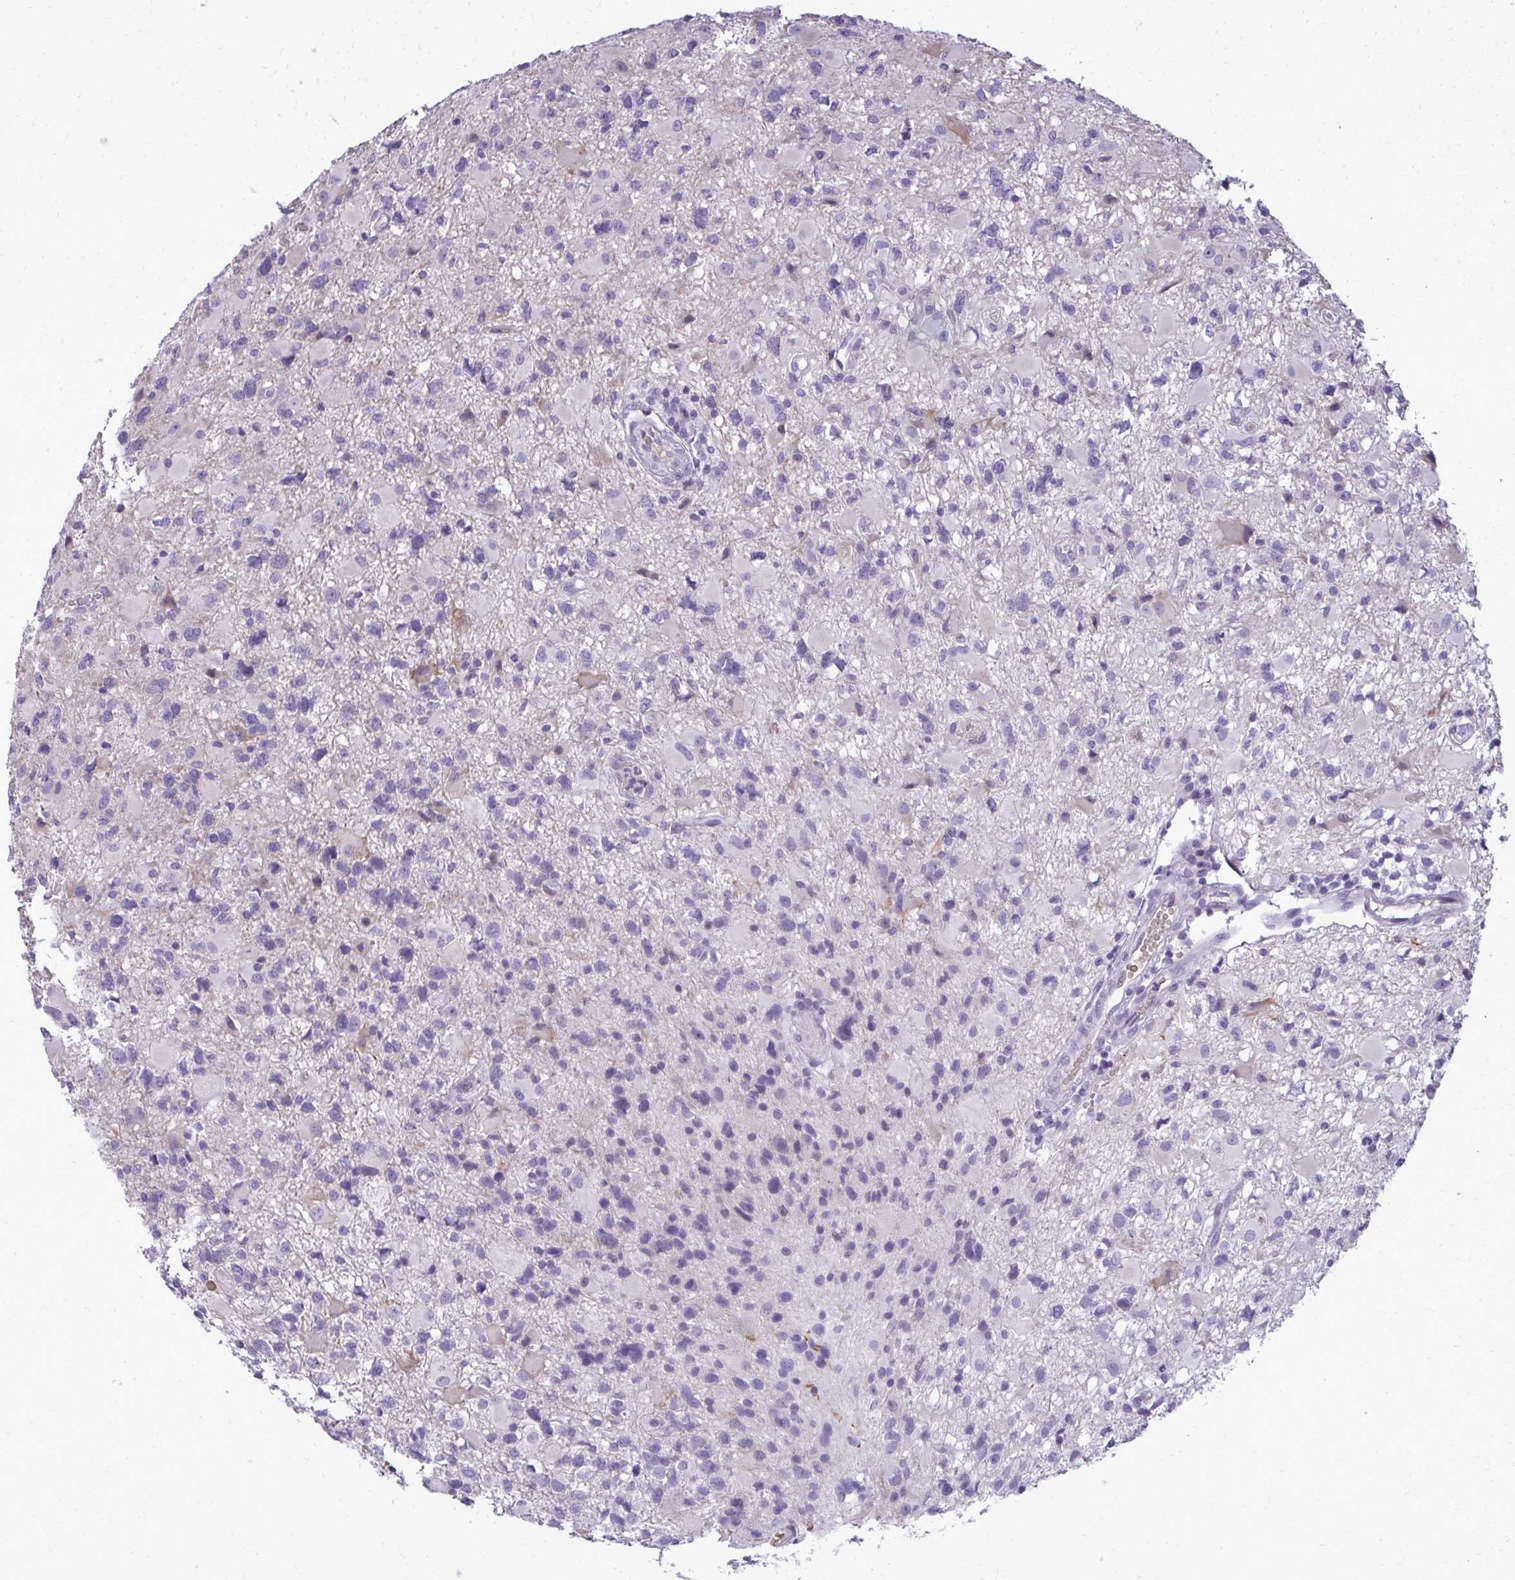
{"staining": {"intensity": "negative", "quantity": "none", "location": "none"}, "tissue": "glioma", "cell_type": "Tumor cells", "image_type": "cancer", "snomed": [{"axis": "morphology", "description": "Glioma, malignant, High grade"}, {"axis": "topography", "description": "Brain"}], "caption": "Immunohistochemical staining of human malignant glioma (high-grade) reveals no significant staining in tumor cells.", "gene": "PITPNM3", "patient": {"sex": "male", "age": 54}}